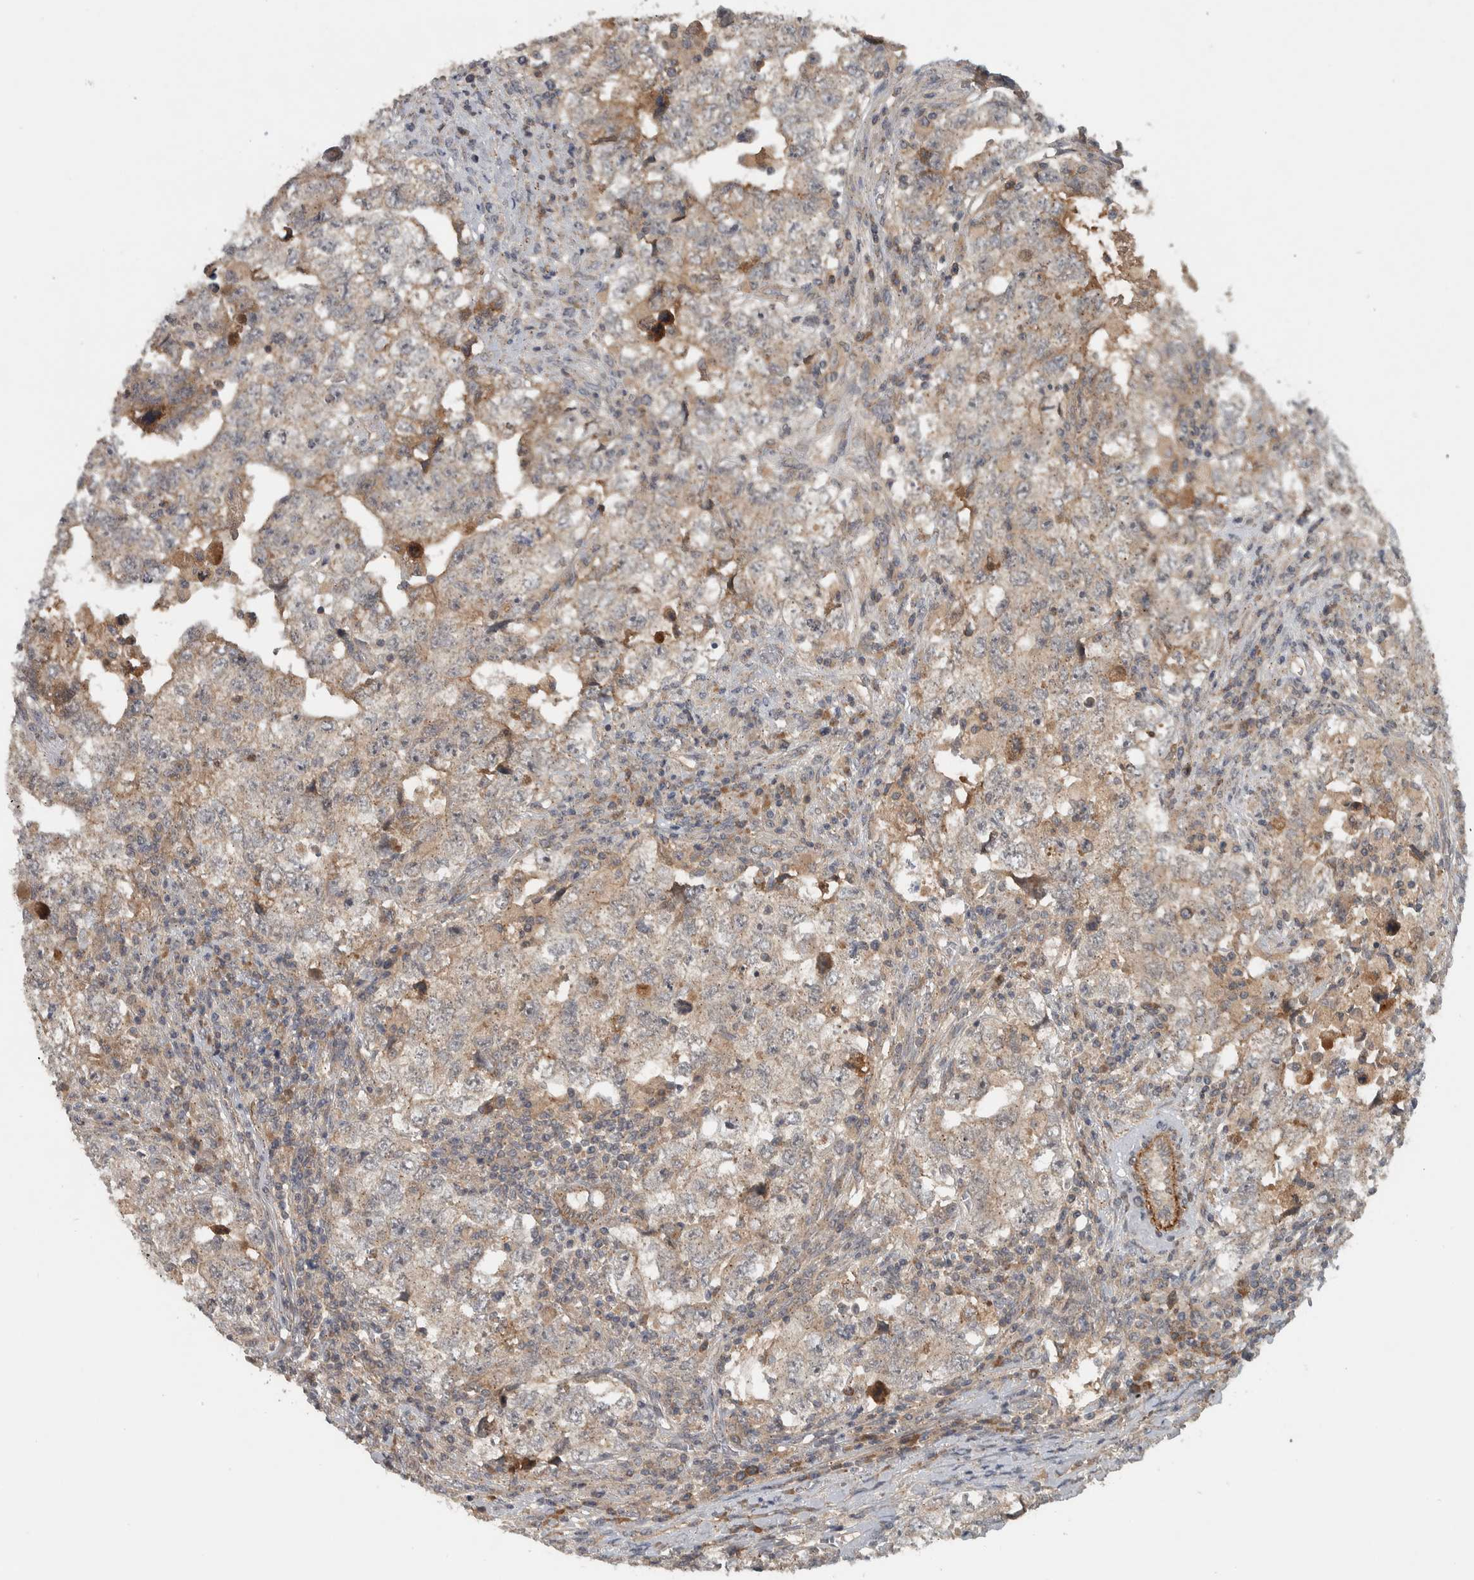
{"staining": {"intensity": "weak", "quantity": "<25%", "location": "cytoplasmic/membranous"}, "tissue": "testis cancer", "cell_type": "Tumor cells", "image_type": "cancer", "snomed": [{"axis": "morphology", "description": "Carcinoma, Embryonal, NOS"}, {"axis": "topography", "description": "Testis"}], "caption": "Human testis embryonal carcinoma stained for a protein using IHC exhibits no staining in tumor cells.", "gene": "LBHD1", "patient": {"sex": "male", "age": 36}}